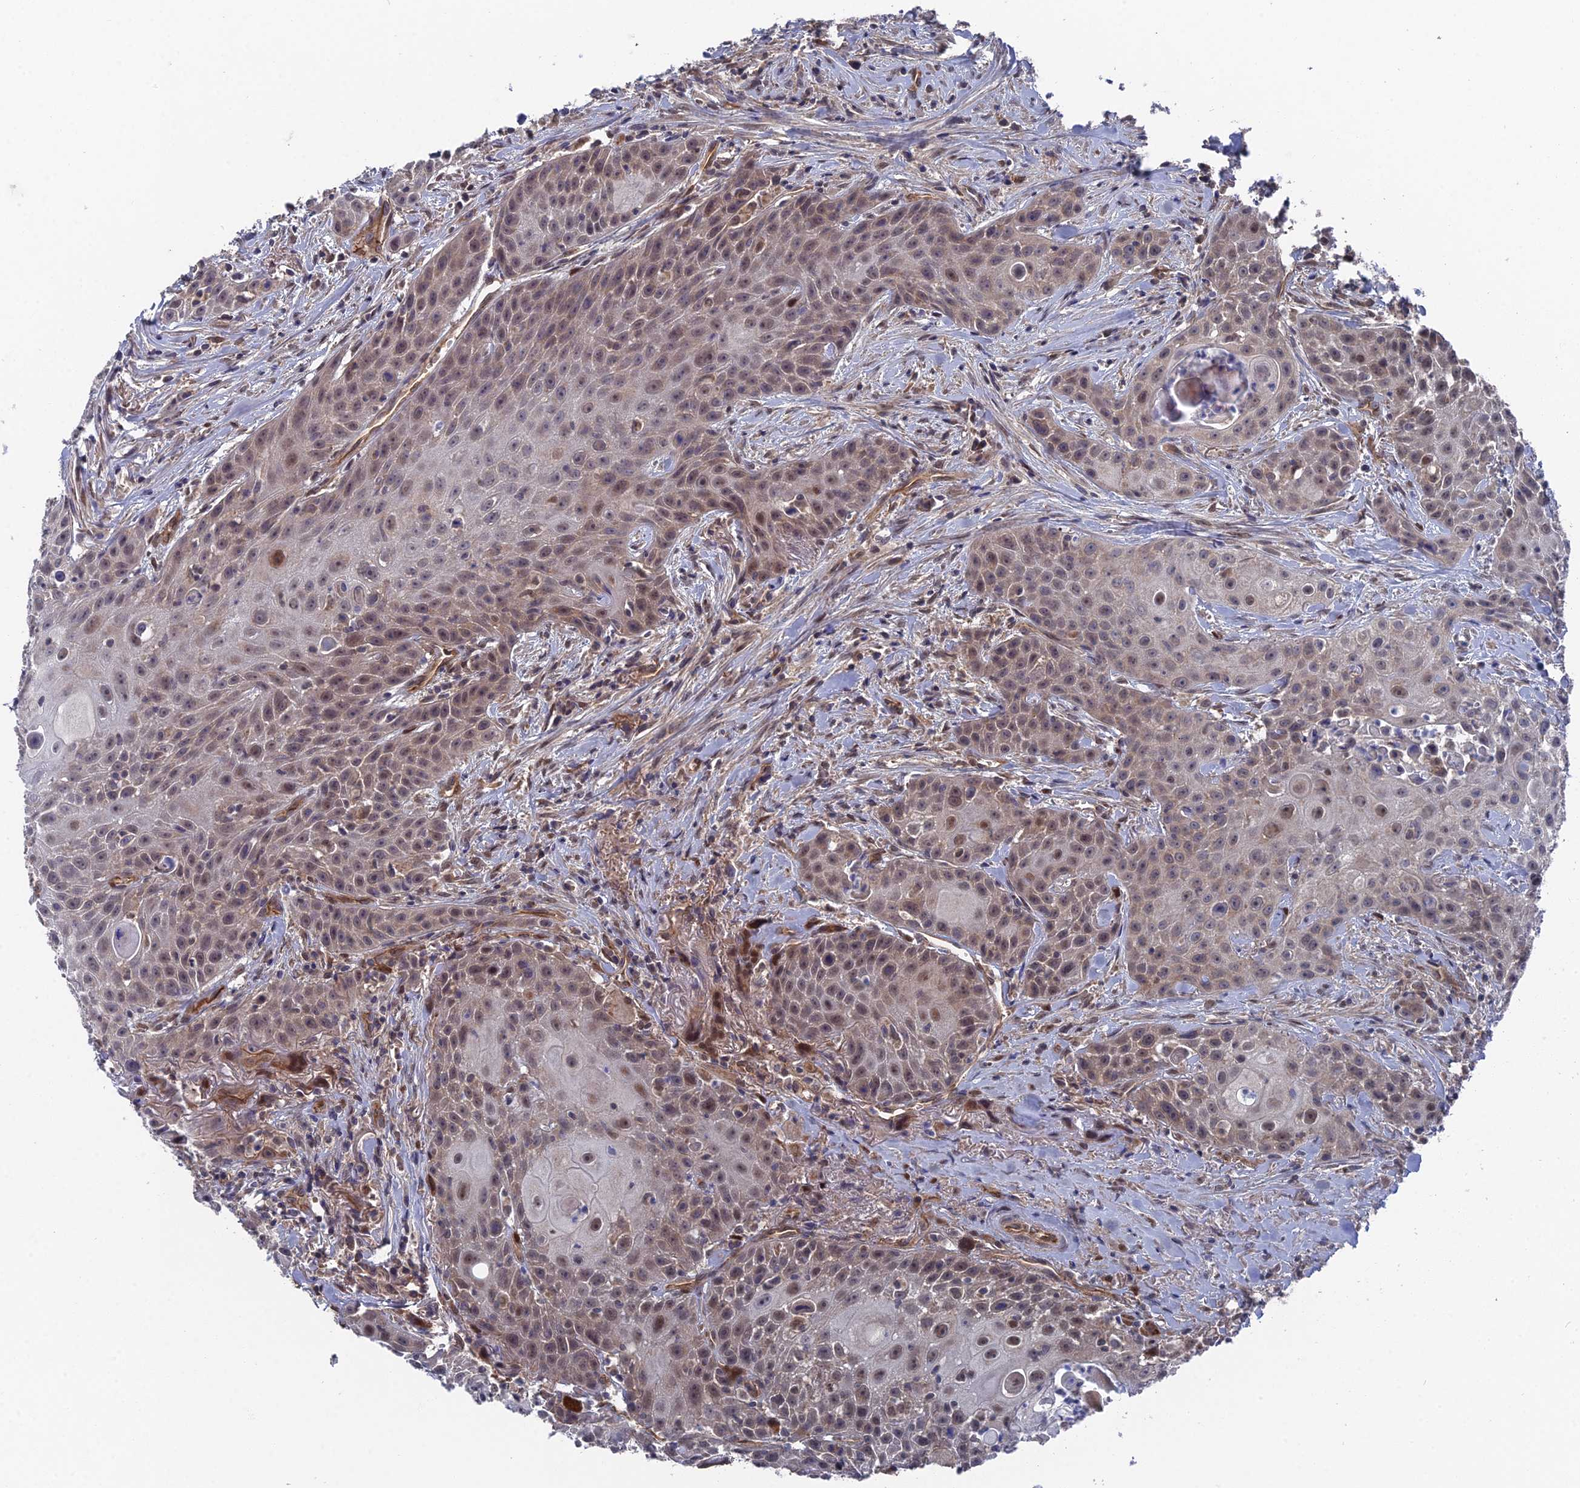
{"staining": {"intensity": "weak", "quantity": "25%-75%", "location": "nuclear"}, "tissue": "head and neck cancer", "cell_type": "Tumor cells", "image_type": "cancer", "snomed": [{"axis": "morphology", "description": "Squamous cell carcinoma, NOS"}, {"axis": "topography", "description": "Oral tissue"}, {"axis": "topography", "description": "Head-Neck"}], "caption": "An image of human head and neck cancer stained for a protein shows weak nuclear brown staining in tumor cells. (brown staining indicates protein expression, while blue staining denotes nuclei).", "gene": "UNC5D", "patient": {"sex": "female", "age": 82}}